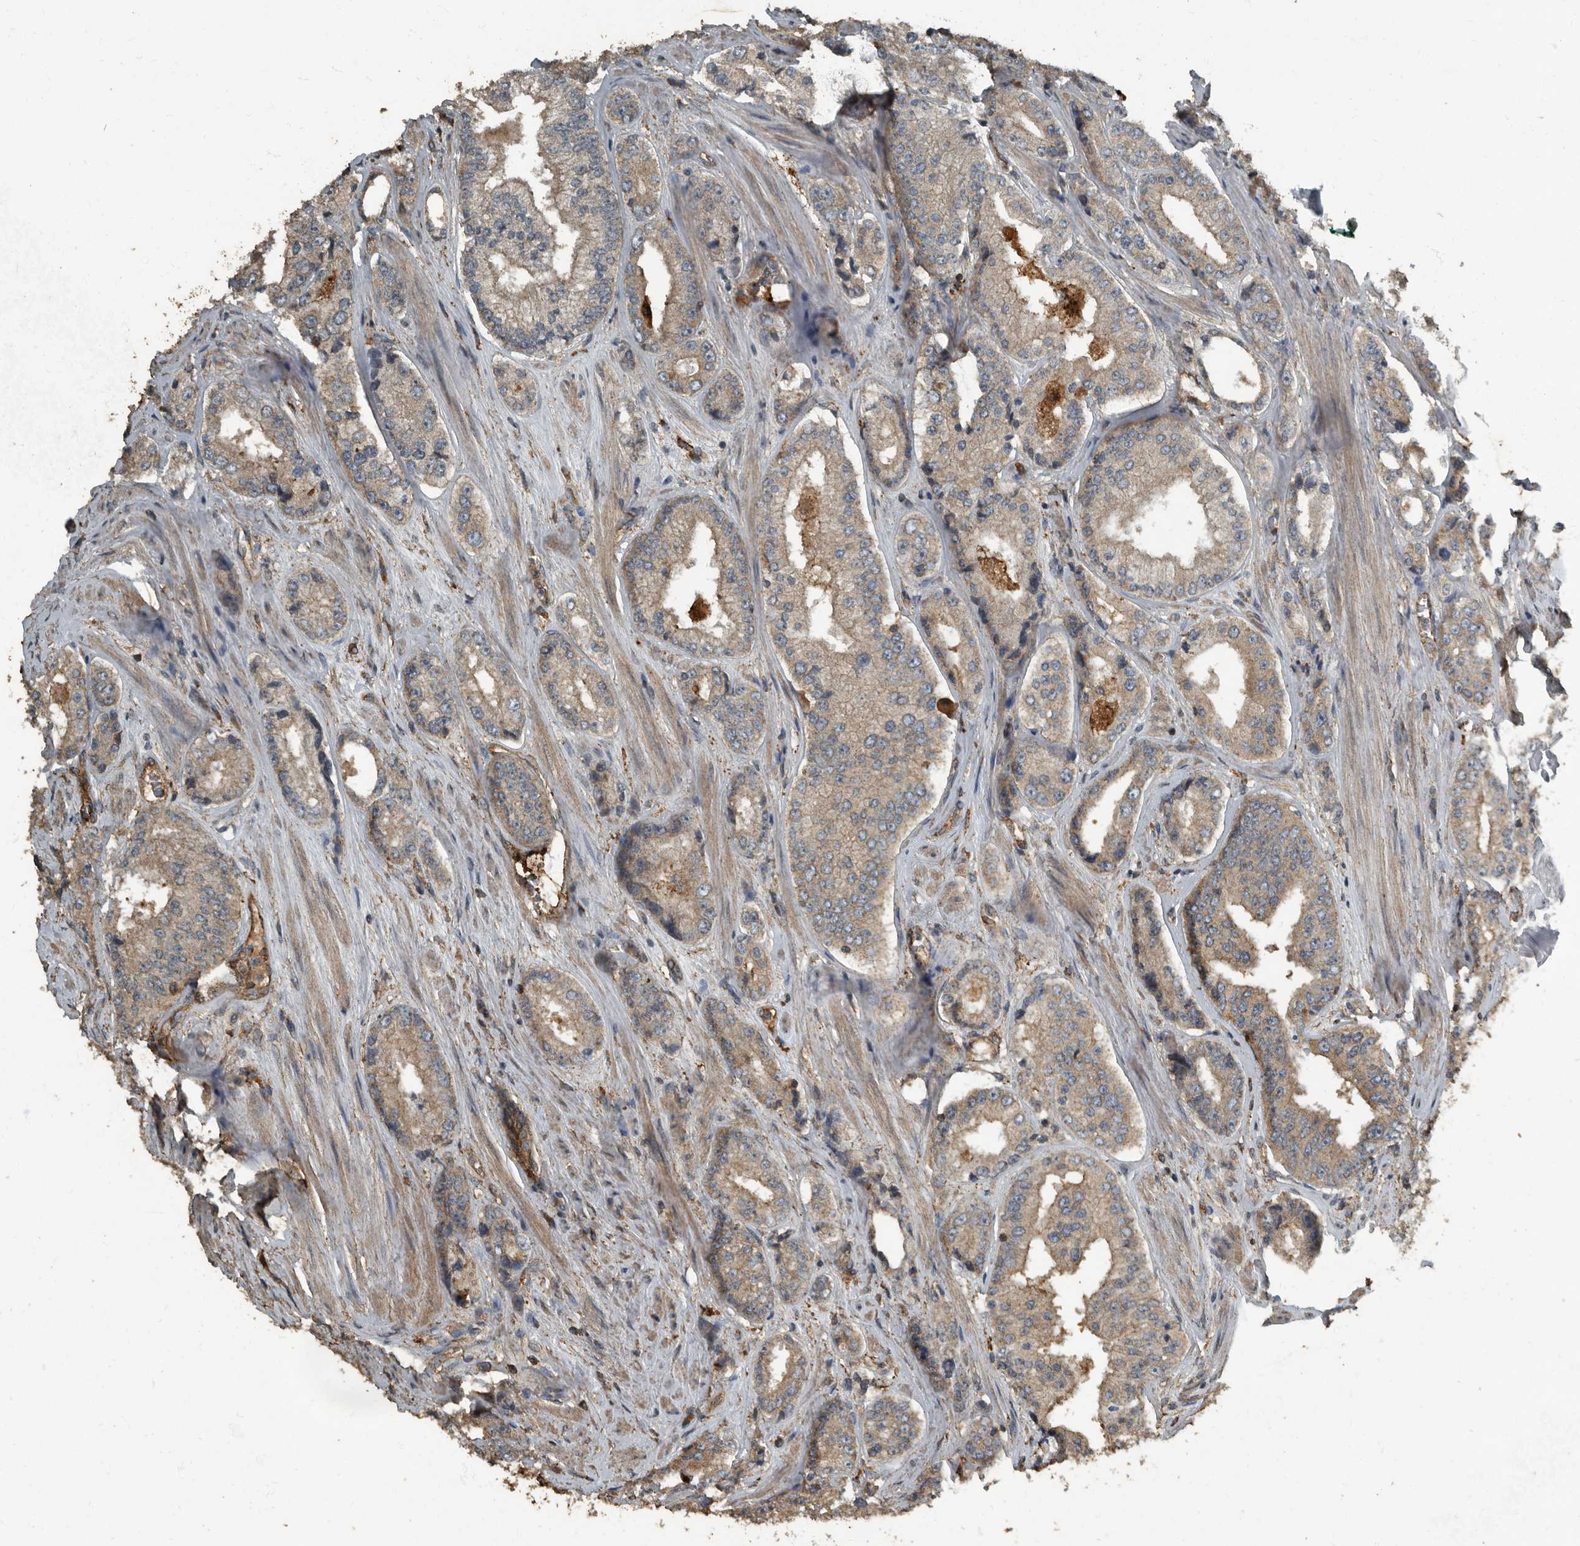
{"staining": {"intensity": "weak", "quantity": ">75%", "location": "cytoplasmic/membranous"}, "tissue": "prostate cancer", "cell_type": "Tumor cells", "image_type": "cancer", "snomed": [{"axis": "morphology", "description": "Adenocarcinoma, High grade"}, {"axis": "topography", "description": "Prostate"}], "caption": "Weak cytoplasmic/membranous protein positivity is seen in approximately >75% of tumor cells in prostate high-grade adenocarcinoma.", "gene": "IL15RA", "patient": {"sex": "male", "age": 61}}